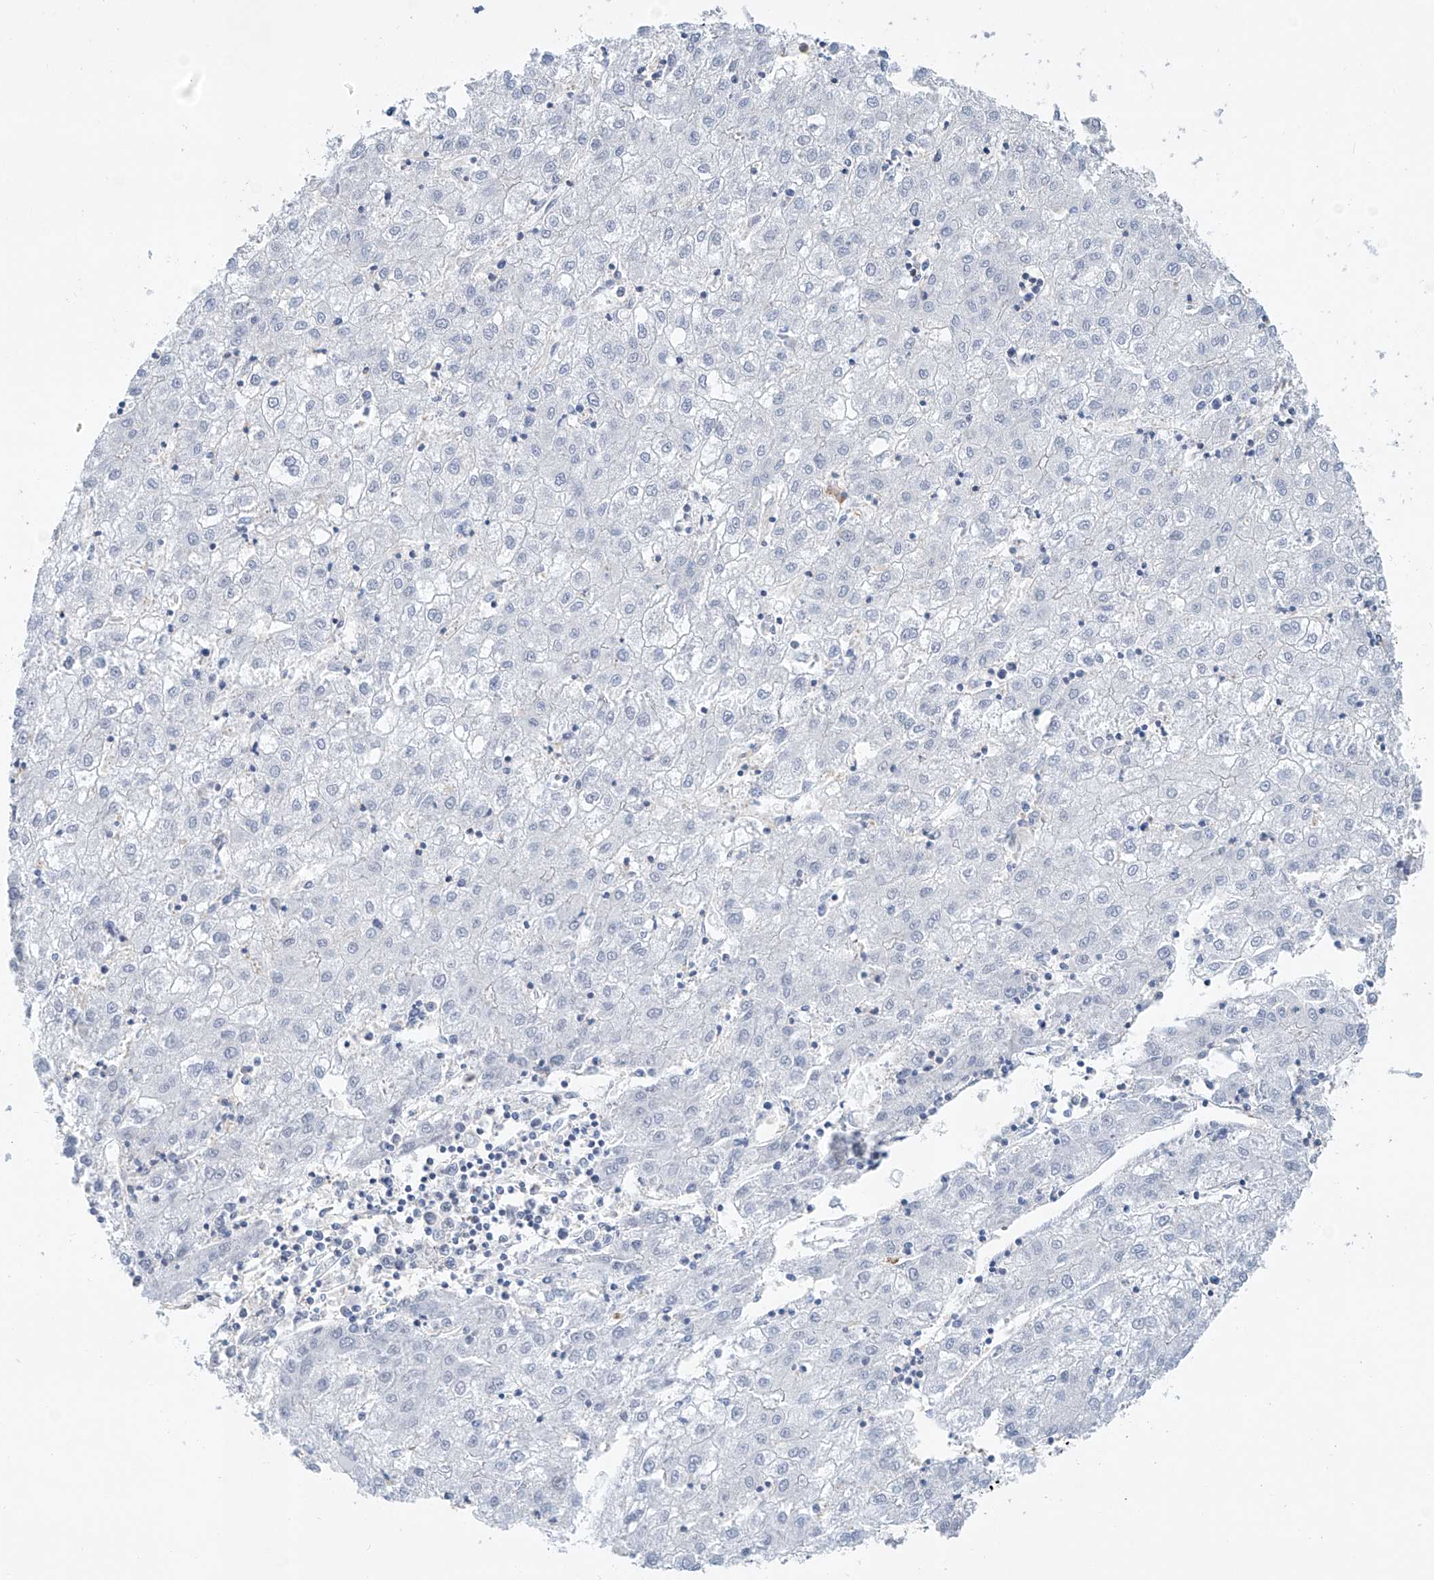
{"staining": {"intensity": "negative", "quantity": "none", "location": "none"}, "tissue": "liver cancer", "cell_type": "Tumor cells", "image_type": "cancer", "snomed": [{"axis": "morphology", "description": "Carcinoma, Hepatocellular, NOS"}, {"axis": "topography", "description": "Liver"}], "caption": "This is an IHC histopathology image of human liver hepatocellular carcinoma. There is no expression in tumor cells.", "gene": "KLF15", "patient": {"sex": "male", "age": 72}}